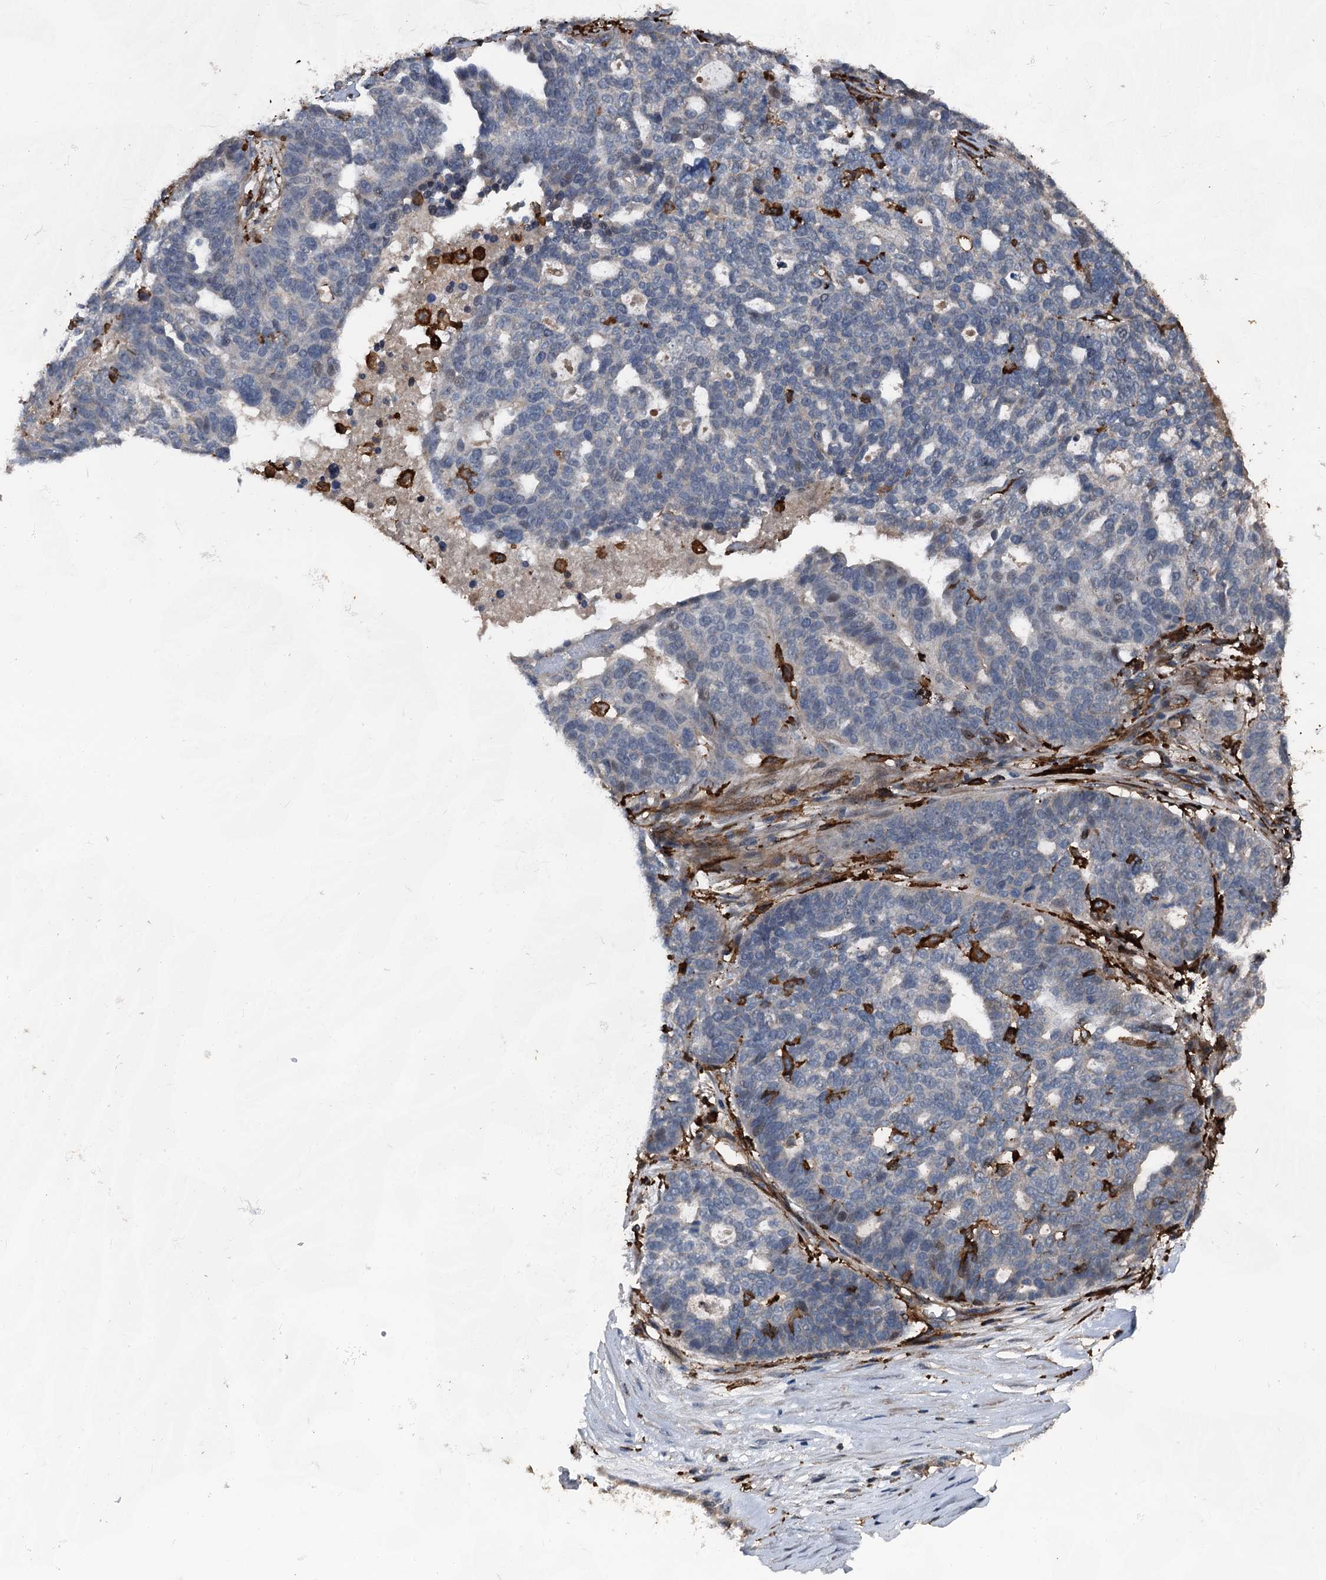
{"staining": {"intensity": "negative", "quantity": "none", "location": "none"}, "tissue": "ovarian cancer", "cell_type": "Tumor cells", "image_type": "cancer", "snomed": [{"axis": "morphology", "description": "Cystadenocarcinoma, serous, NOS"}, {"axis": "topography", "description": "Ovary"}], "caption": "High magnification brightfield microscopy of ovarian serous cystadenocarcinoma stained with DAB (3,3'-diaminobenzidine) (brown) and counterstained with hematoxylin (blue): tumor cells show no significant staining. (DAB immunohistochemistry (IHC) visualized using brightfield microscopy, high magnification).", "gene": "PLEKHO2", "patient": {"sex": "female", "age": 59}}